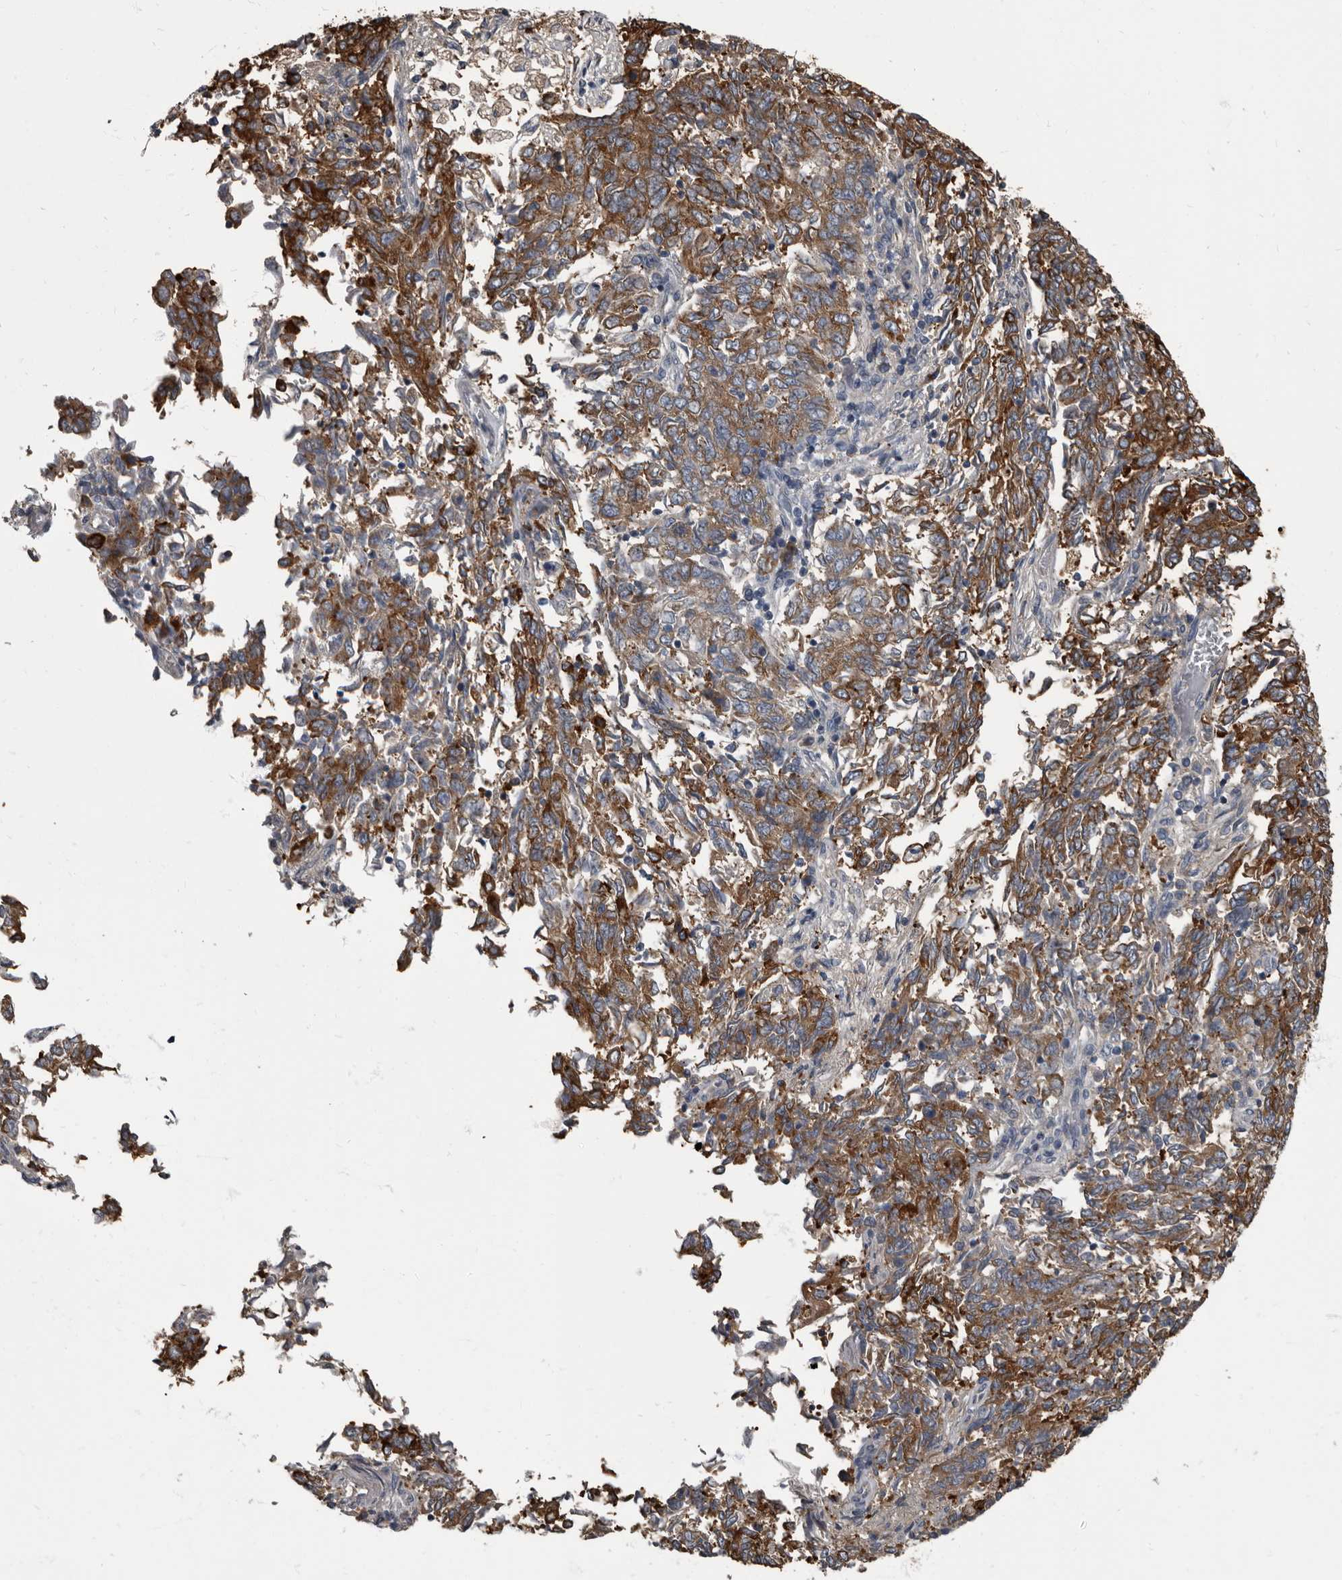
{"staining": {"intensity": "strong", "quantity": ">75%", "location": "cytoplasmic/membranous"}, "tissue": "endometrial cancer", "cell_type": "Tumor cells", "image_type": "cancer", "snomed": [{"axis": "morphology", "description": "Adenocarcinoma, NOS"}, {"axis": "topography", "description": "Endometrium"}], "caption": "Endometrial adenocarcinoma stained with IHC exhibits strong cytoplasmic/membranous positivity in approximately >75% of tumor cells.", "gene": "TPD52L1", "patient": {"sex": "female", "age": 80}}